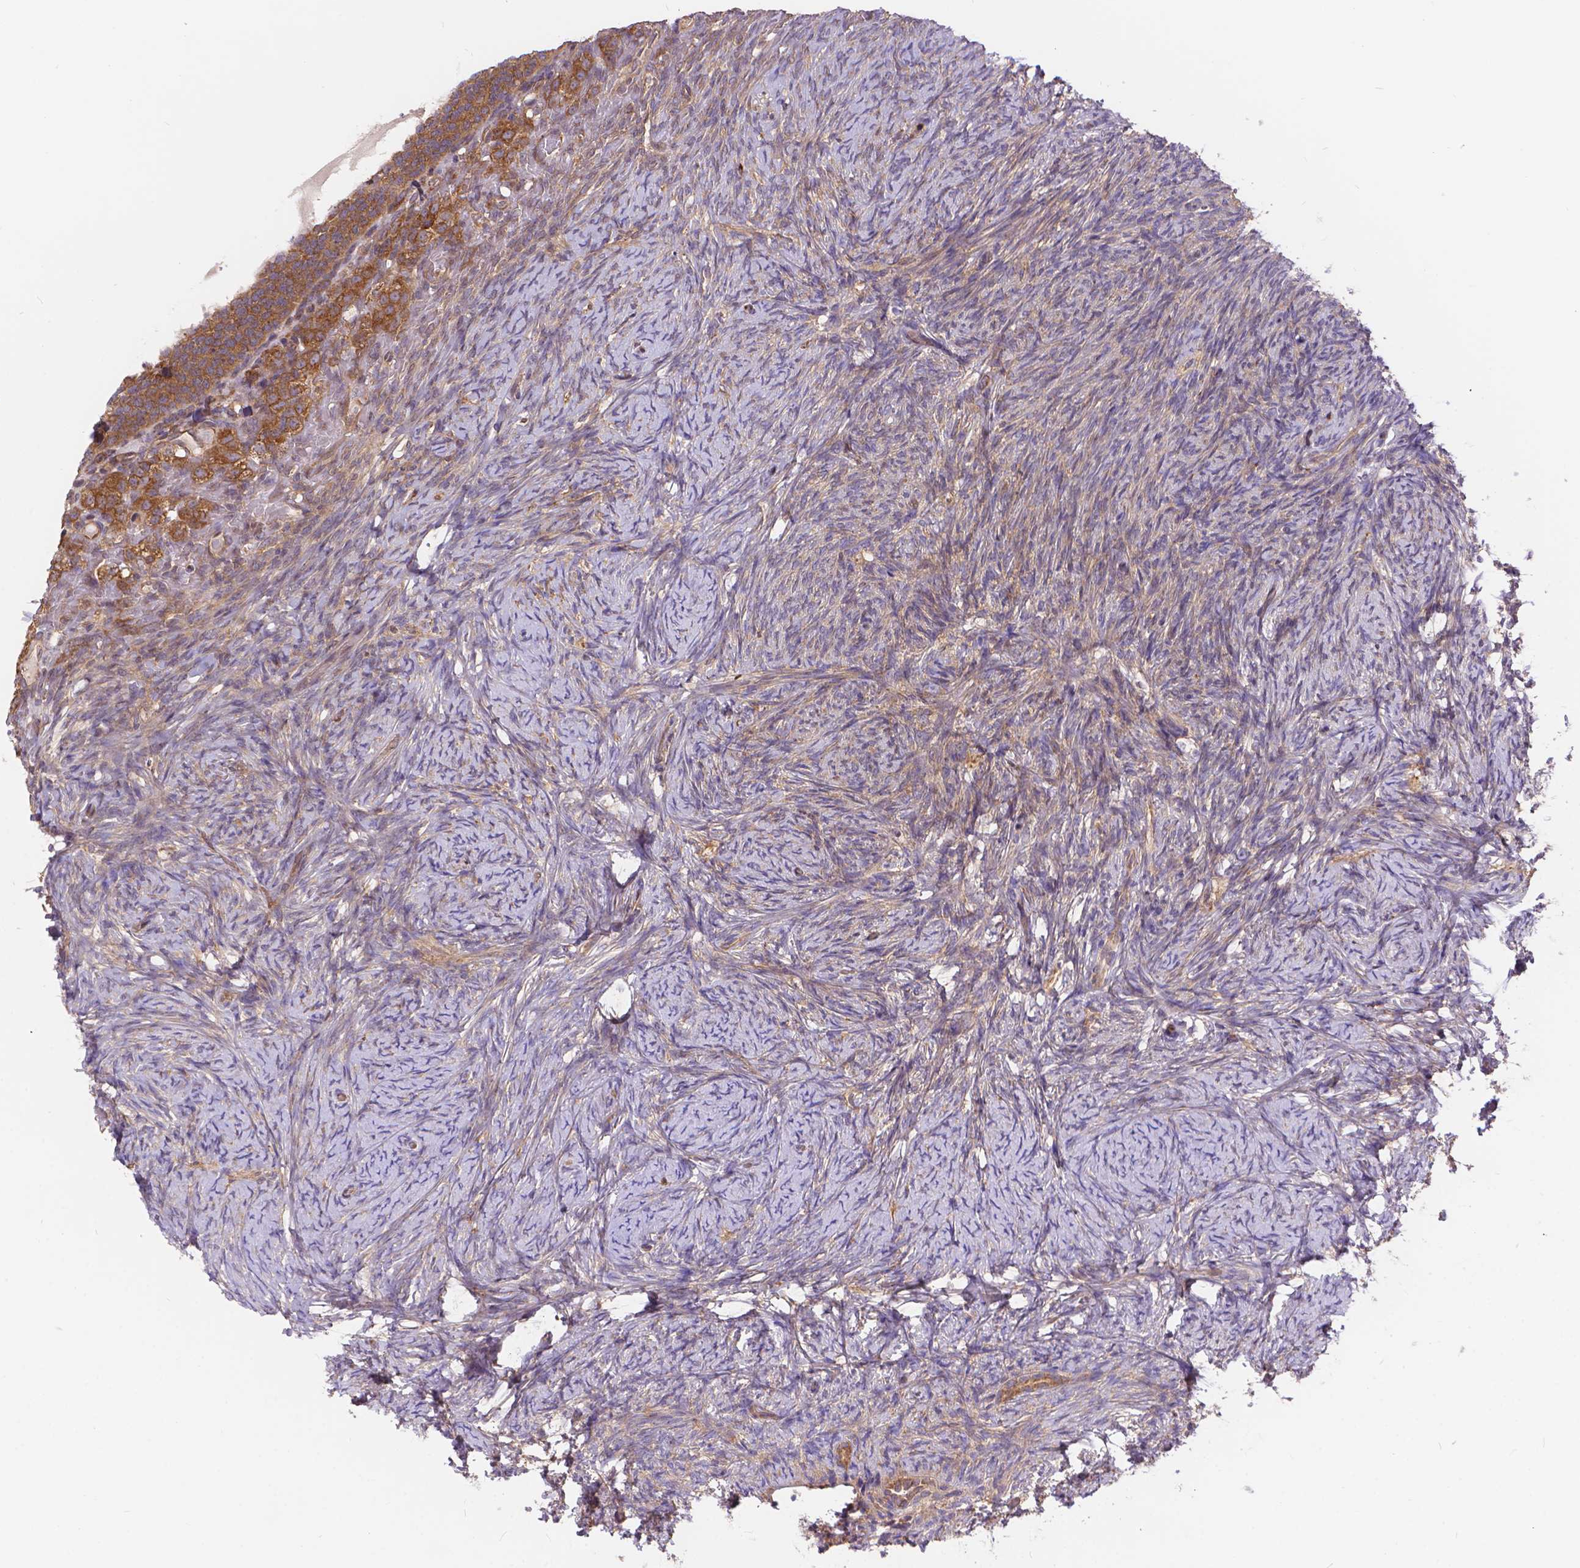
{"staining": {"intensity": "moderate", "quantity": ">75%", "location": "cytoplasmic/membranous"}, "tissue": "ovary", "cell_type": "Follicle cells", "image_type": "normal", "snomed": [{"axis": "morphology", "description": "Normal tissue, NOS"}, {"axis": "topography", "description": "Ovary"}], "caption": "DAB immunohistochemical staining of benign human ovary reveals moderate cytoplasmic/membranous protein expression in approximately >75% of follicle cells.", "gene": "ARAP1", "patient": {"sex": "female", "age": 34}}